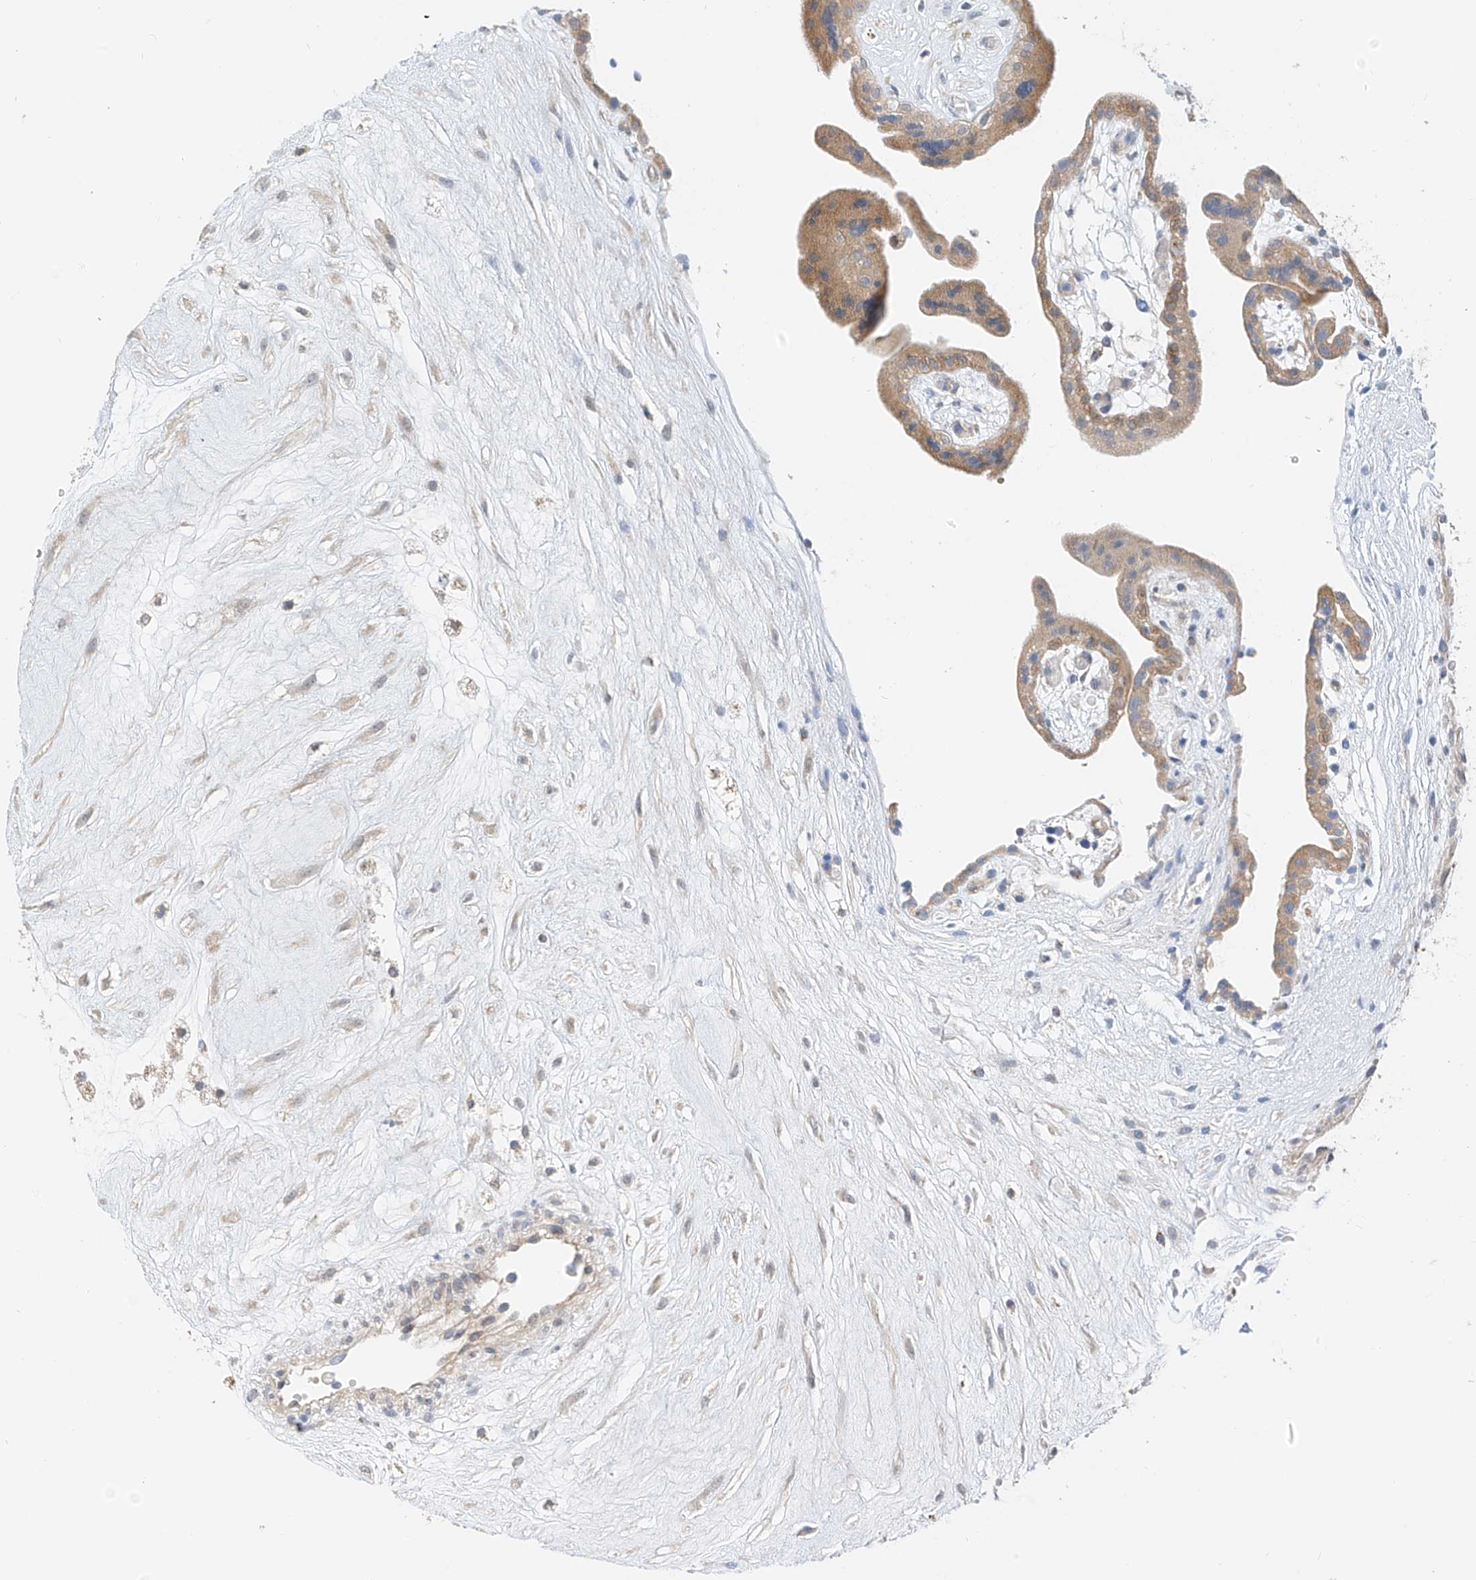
{"staining": {"intensity": "moderate", "quantity": ">75%", "location": "cytoplasmic/membranous"}, "tissue": "placenta", "cell_type": "Trophoblastic cells", "image_type": "normal", "snomed": [{"axis": "morphology", "description": "Normal tissue, NOS"}, {"axis": "topography", "description": "Placenta"}], "caption": "Protein expression by immunohistochemistry displays moderate cytoplasmic/membranous staining in about >75% of trophoblastic cells in normal placenta.", "gene": "PPA2", "patient": {"sex": "female", "age": 18}}